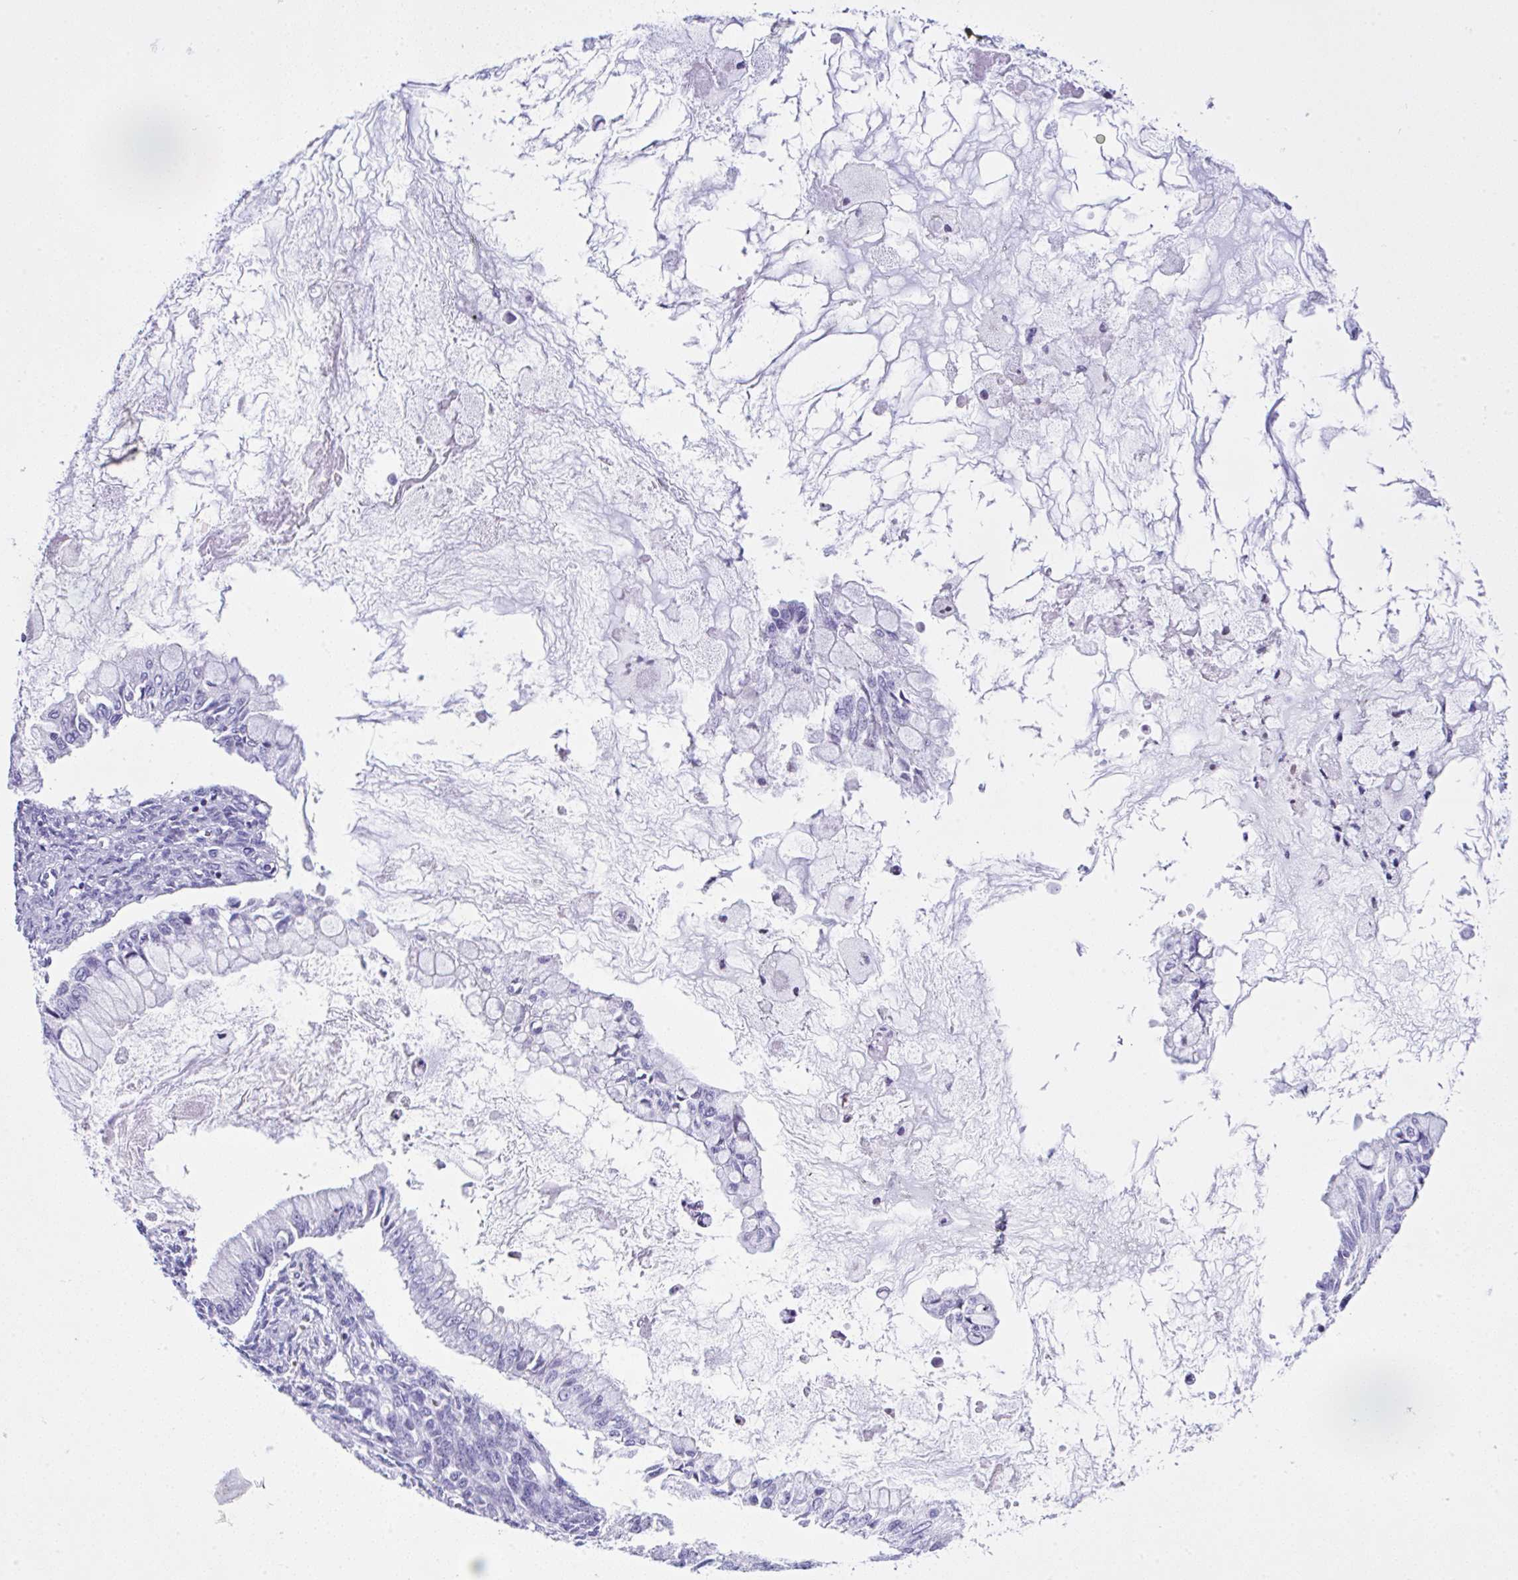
{"staining": {"intensity": "negative", "quantity": "none", "location": "none"}, "tissue": "ovarian cancer", "cell_type": "Tumor cells", "image_type": "cancer", "snomed": [{"axis": "morphology", "description": "Cystadenocarcinoma, mucinous, NOS"}, {"axis": "topography", "description": "Ovary"}], "caption": "Tumor cells are negative for protein expression in human mucinous cystadenocarcinoma (ovarian).", "gene": "KRT27", "patient": {"sex": "female", "age": 34}}